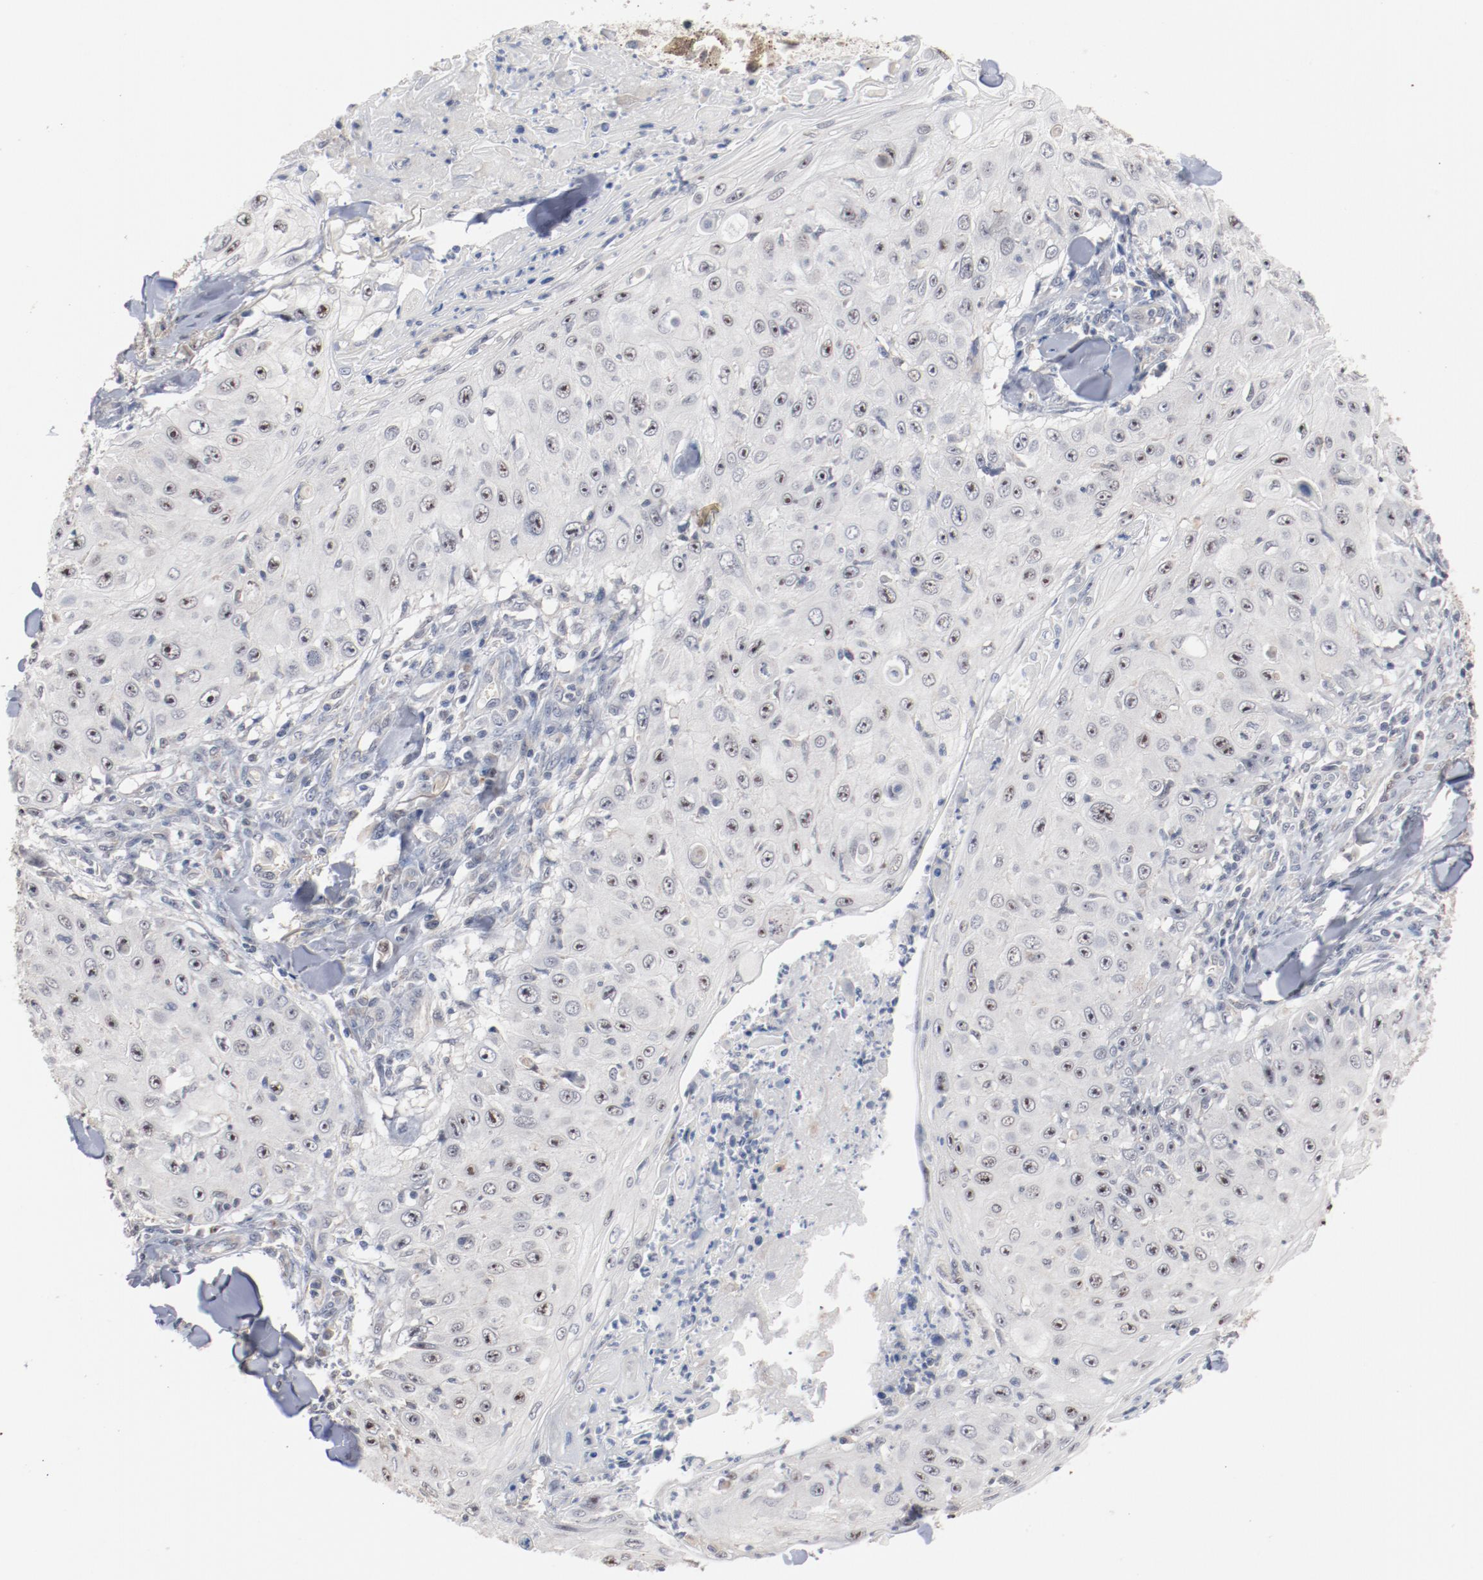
{"staining": {"intensity": "weak", "quantity": "<25%", "location": "nuclear"}, "tissue": "skin cancer", "cell_type": "Tumor cells", "image_type": "cancer", "snomed": [{"axis": "morphology", "description": "Squamous cell carcinoma, NOS"}, {"axis": "topography", "description": "Skin"}], "caption": "A micrograph of human skin cancer (squamous cell carcinoma) is negative for staining in tumor cells.", "gene": "ERICH1", "patient": {"sex": "male", "age": 86}}